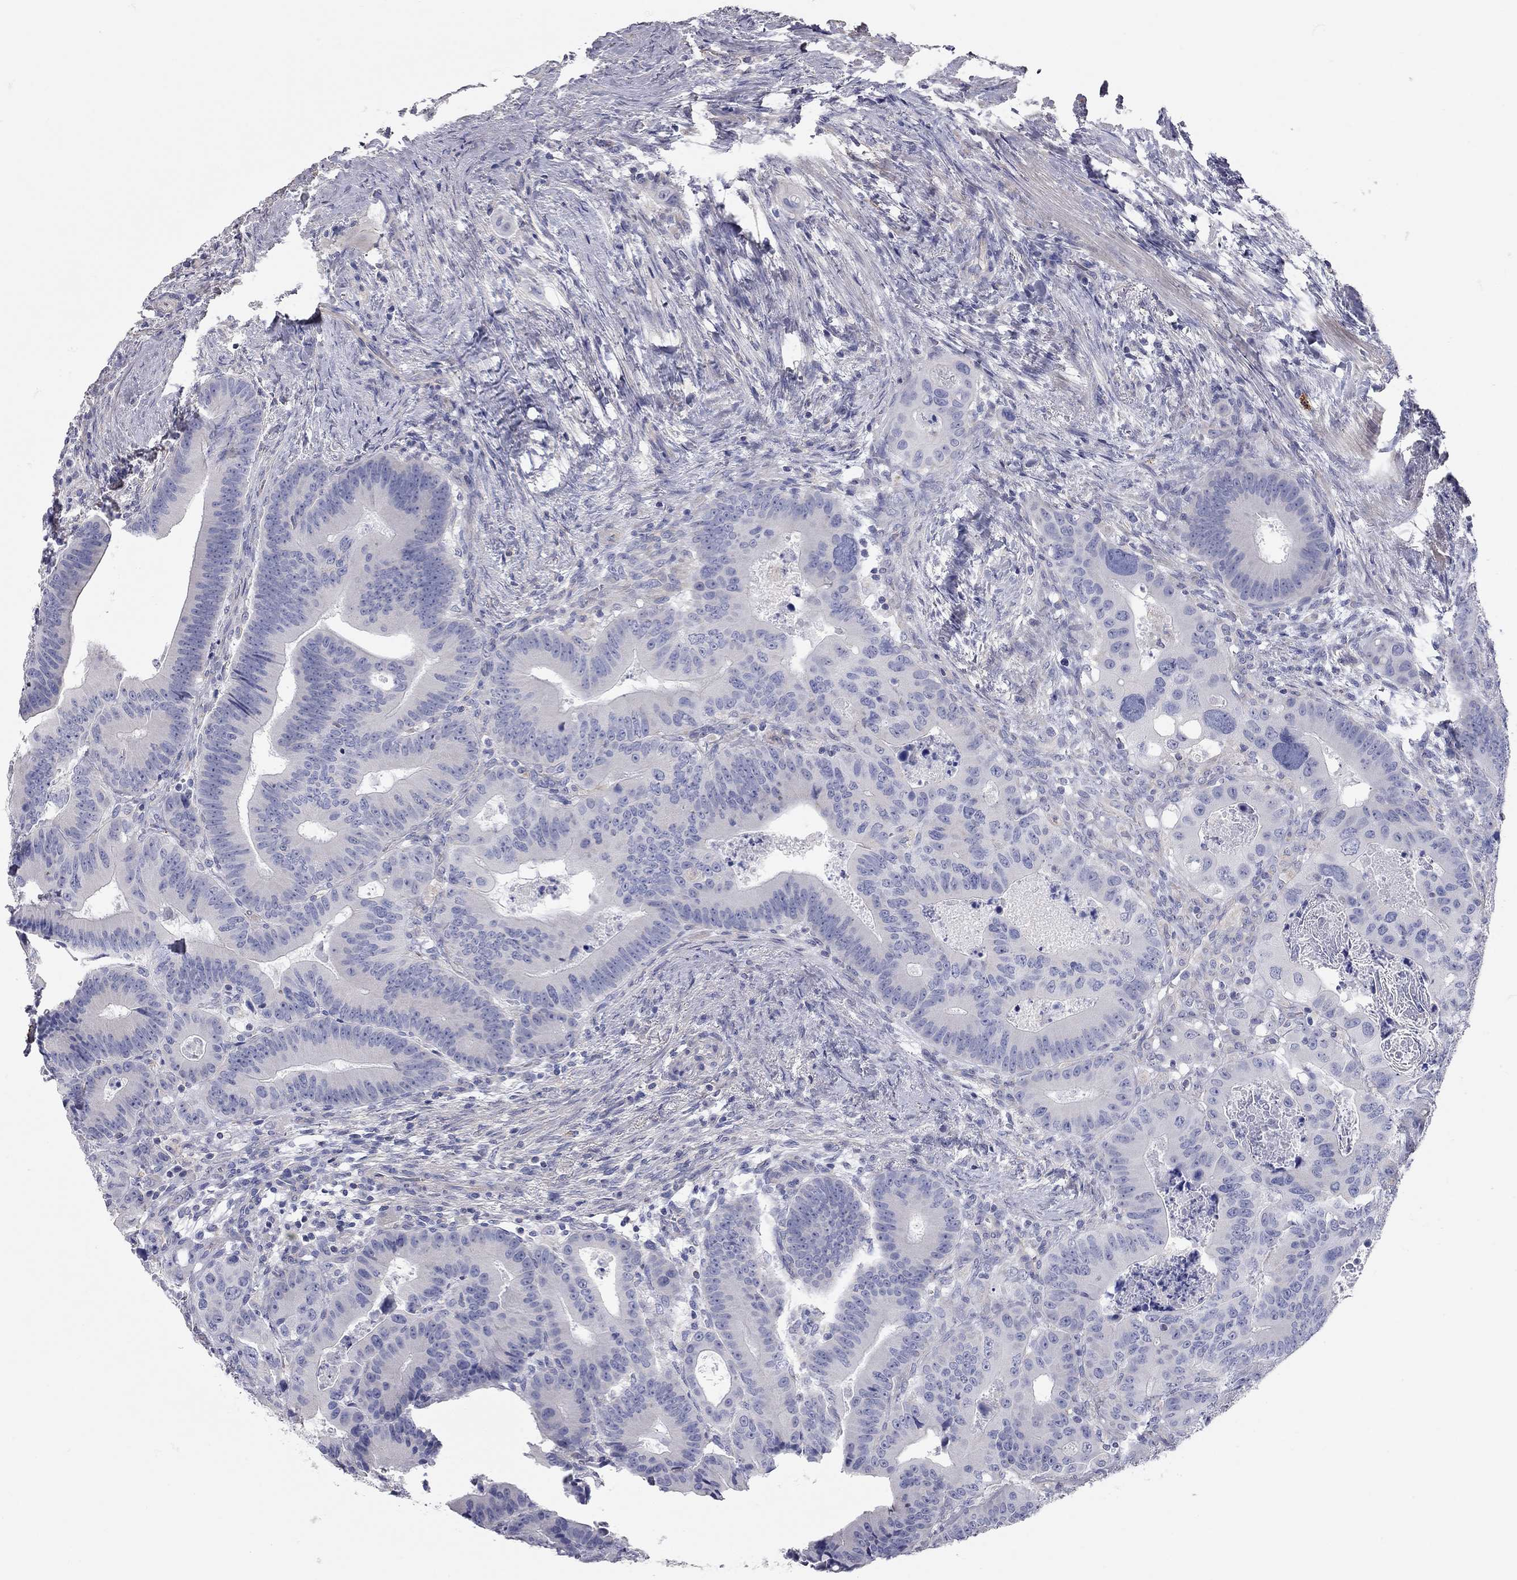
{"staining": {"intensity": "negative", "quantity": "none", "location": "none"}, "tissue": "colorectal cancer", "cell_type": "Tumor cells", "image_type": "cancer", "snomed": [{"axis": "morphology", "description": "Adenocarcinoma, NOS"}, {"axis": "topography", "description": "Rectum"}], "caption": "Adenocarcinoma (colorectal) was stained to show a protein in brown. There is no significant staining in tumor cells. (Brightfield microscopy of DAB immunohistochemistry at high magnification).", "gene": "C10orf90", "patient": {"sex": "male", "age": 64}}